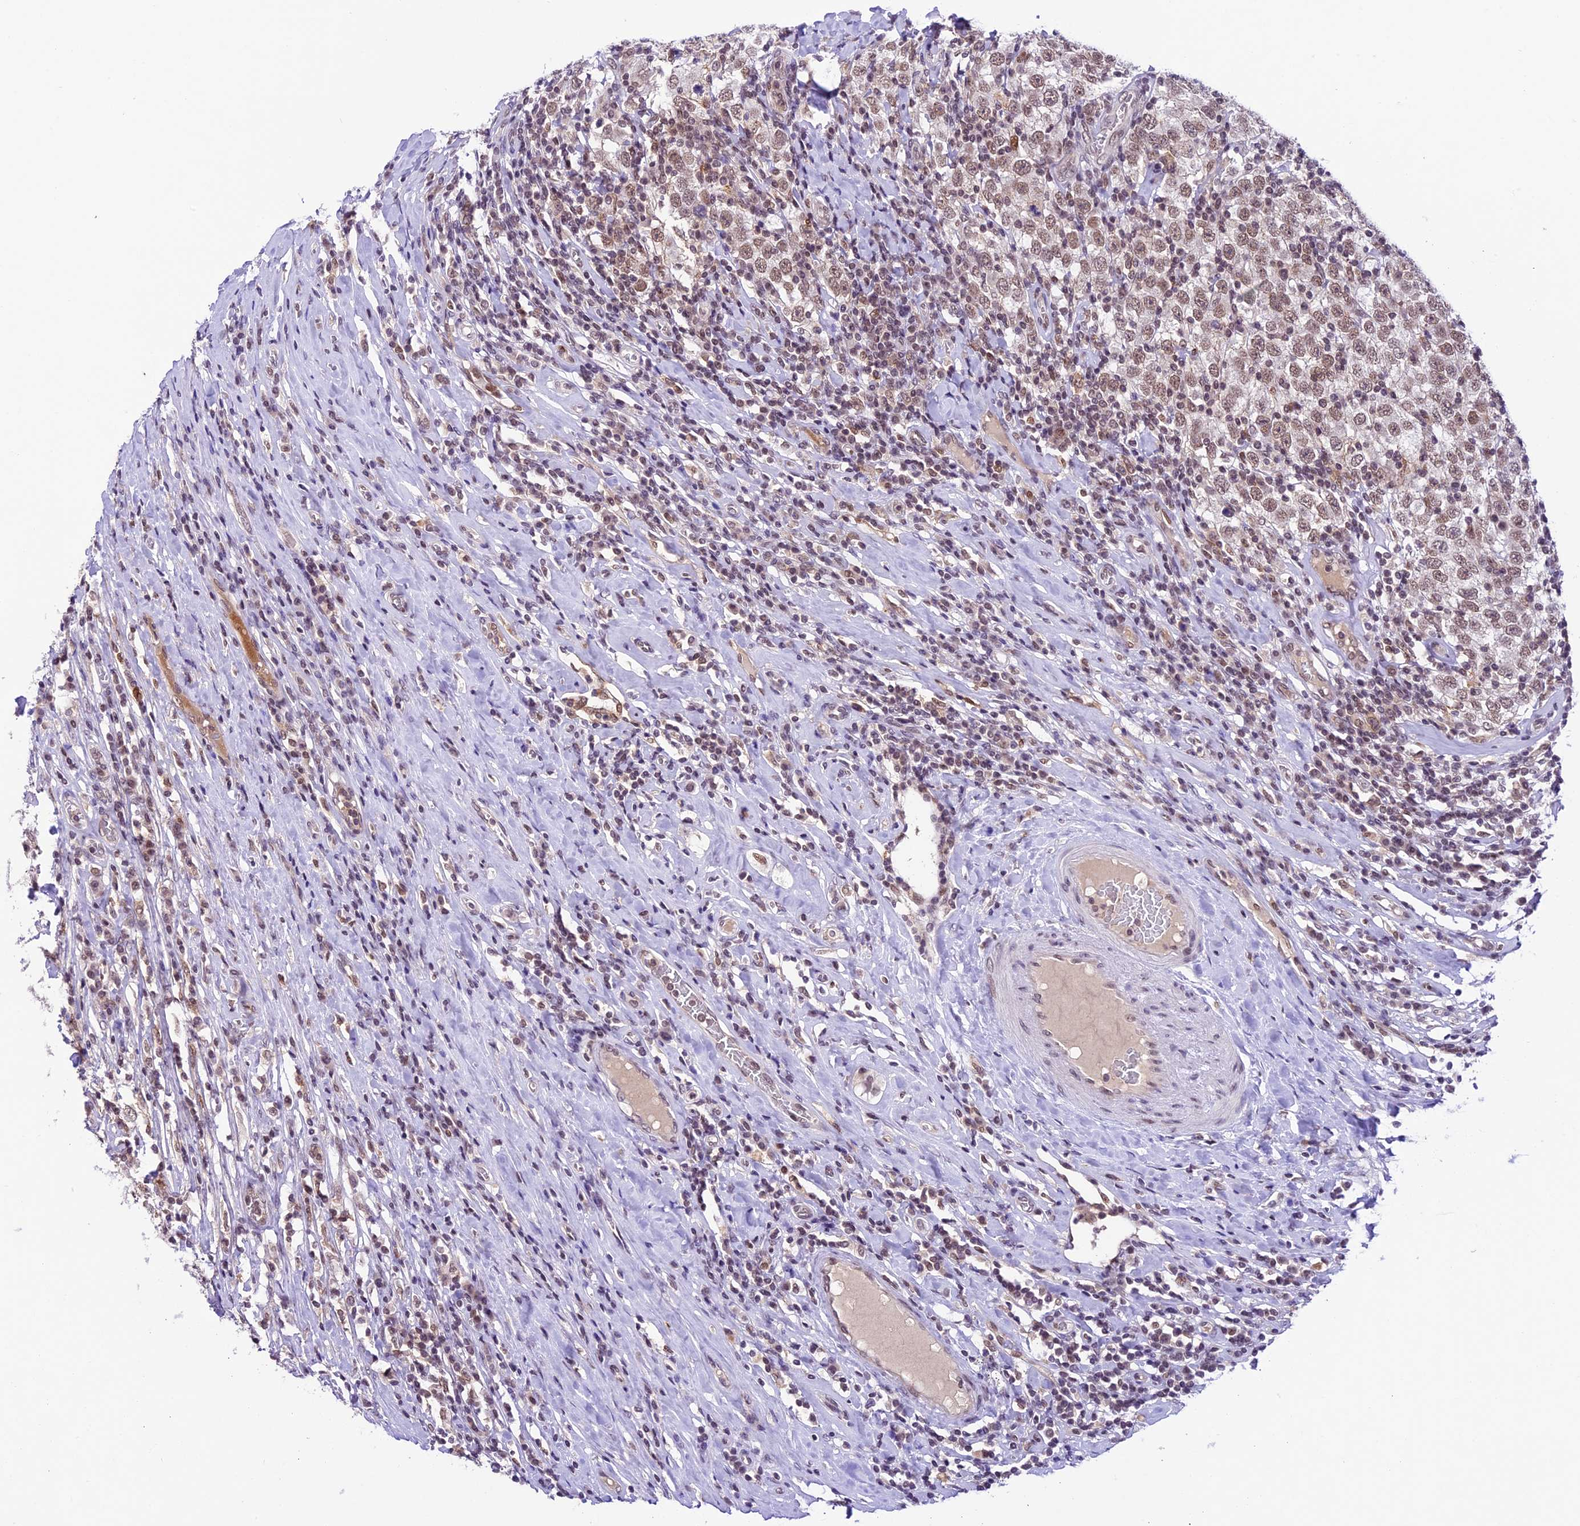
{"staining": {"intensity": "moderate", "quantity": ">75%", "location": "nuclear"}, "tissue": "testis cancer", "cell_type": "Tumor cells", "image_type": "cancer", "snomed": [{"axis": "morphology", "description": "Seminoma, NOS"}, {"axis": "topography", "description": "Testis"}], "caption": "A brown stain highlights moderate nuclear staining of a protein in human testis seminoma tumor cells. (Stains: DAB (3,3'-diaminobenzidine) in brown, nuclei in blue, Microscopy: brightfield microscopy at high magnification).", "gene": "SHKBP1", "patient": {"sex": "male", "age": 41}}